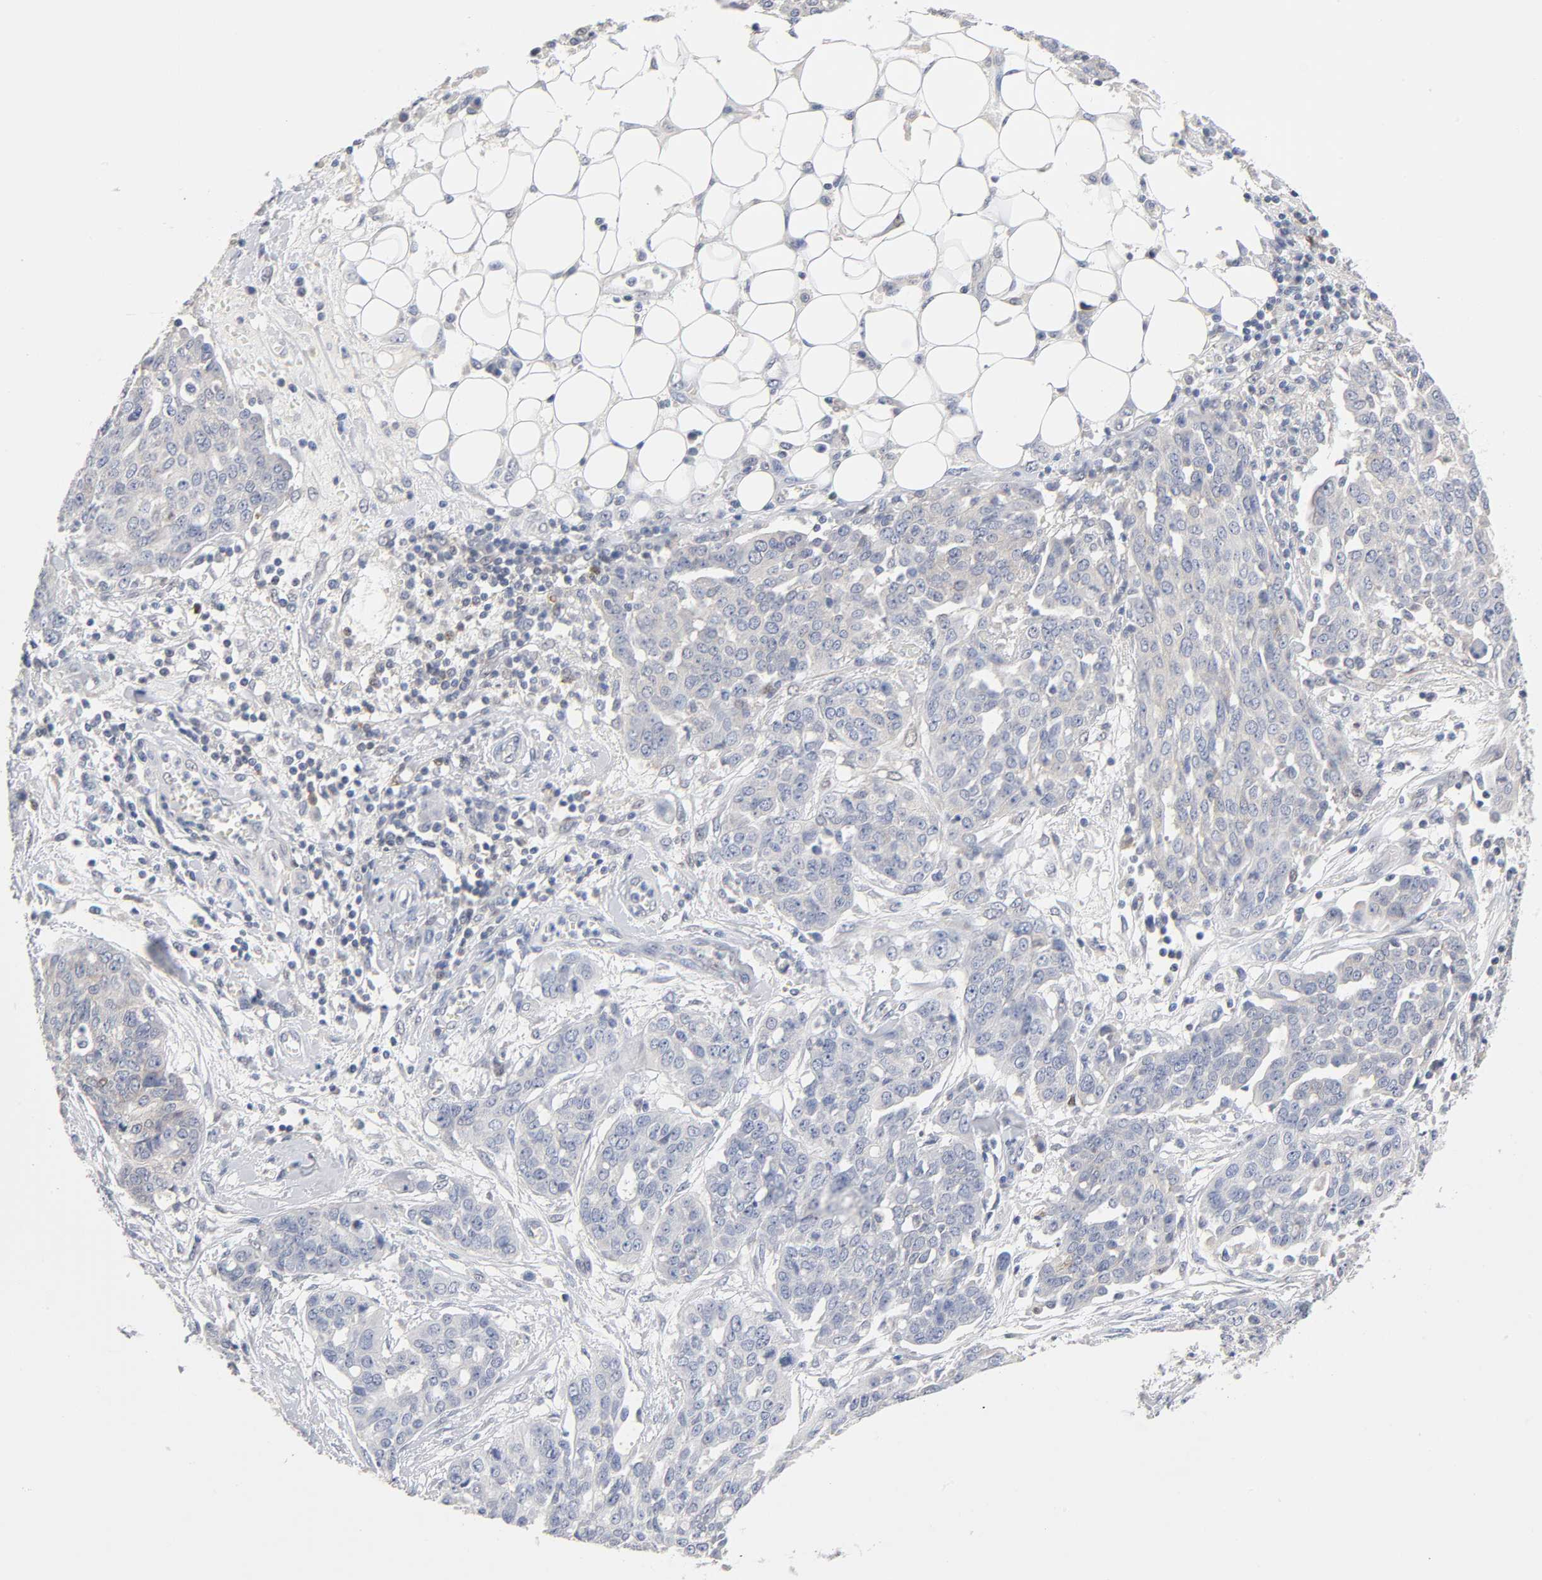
{"staining": {"intensity": "weak", "quantity": "<25%", "location": "cytoplasmic/membranous"}, "tissue": "ovarian cancer", "cell_type": "Tumor cells", "image_type": "cancer", "snomed": [{"axis": "morphology", "description": "Cystadenocarcinoma, serous, NOS"}, {"axis": "topography", "description": "Soft tissue"}, {"axis": "topography", "description": "Ovary"}], "caption": "The image exhibits no staining of tumor cells in ovarian cancer (serous cystadenocarcinoma).", "gene": "NFATC1", "patient": {"sex": "female", "age": 57}}